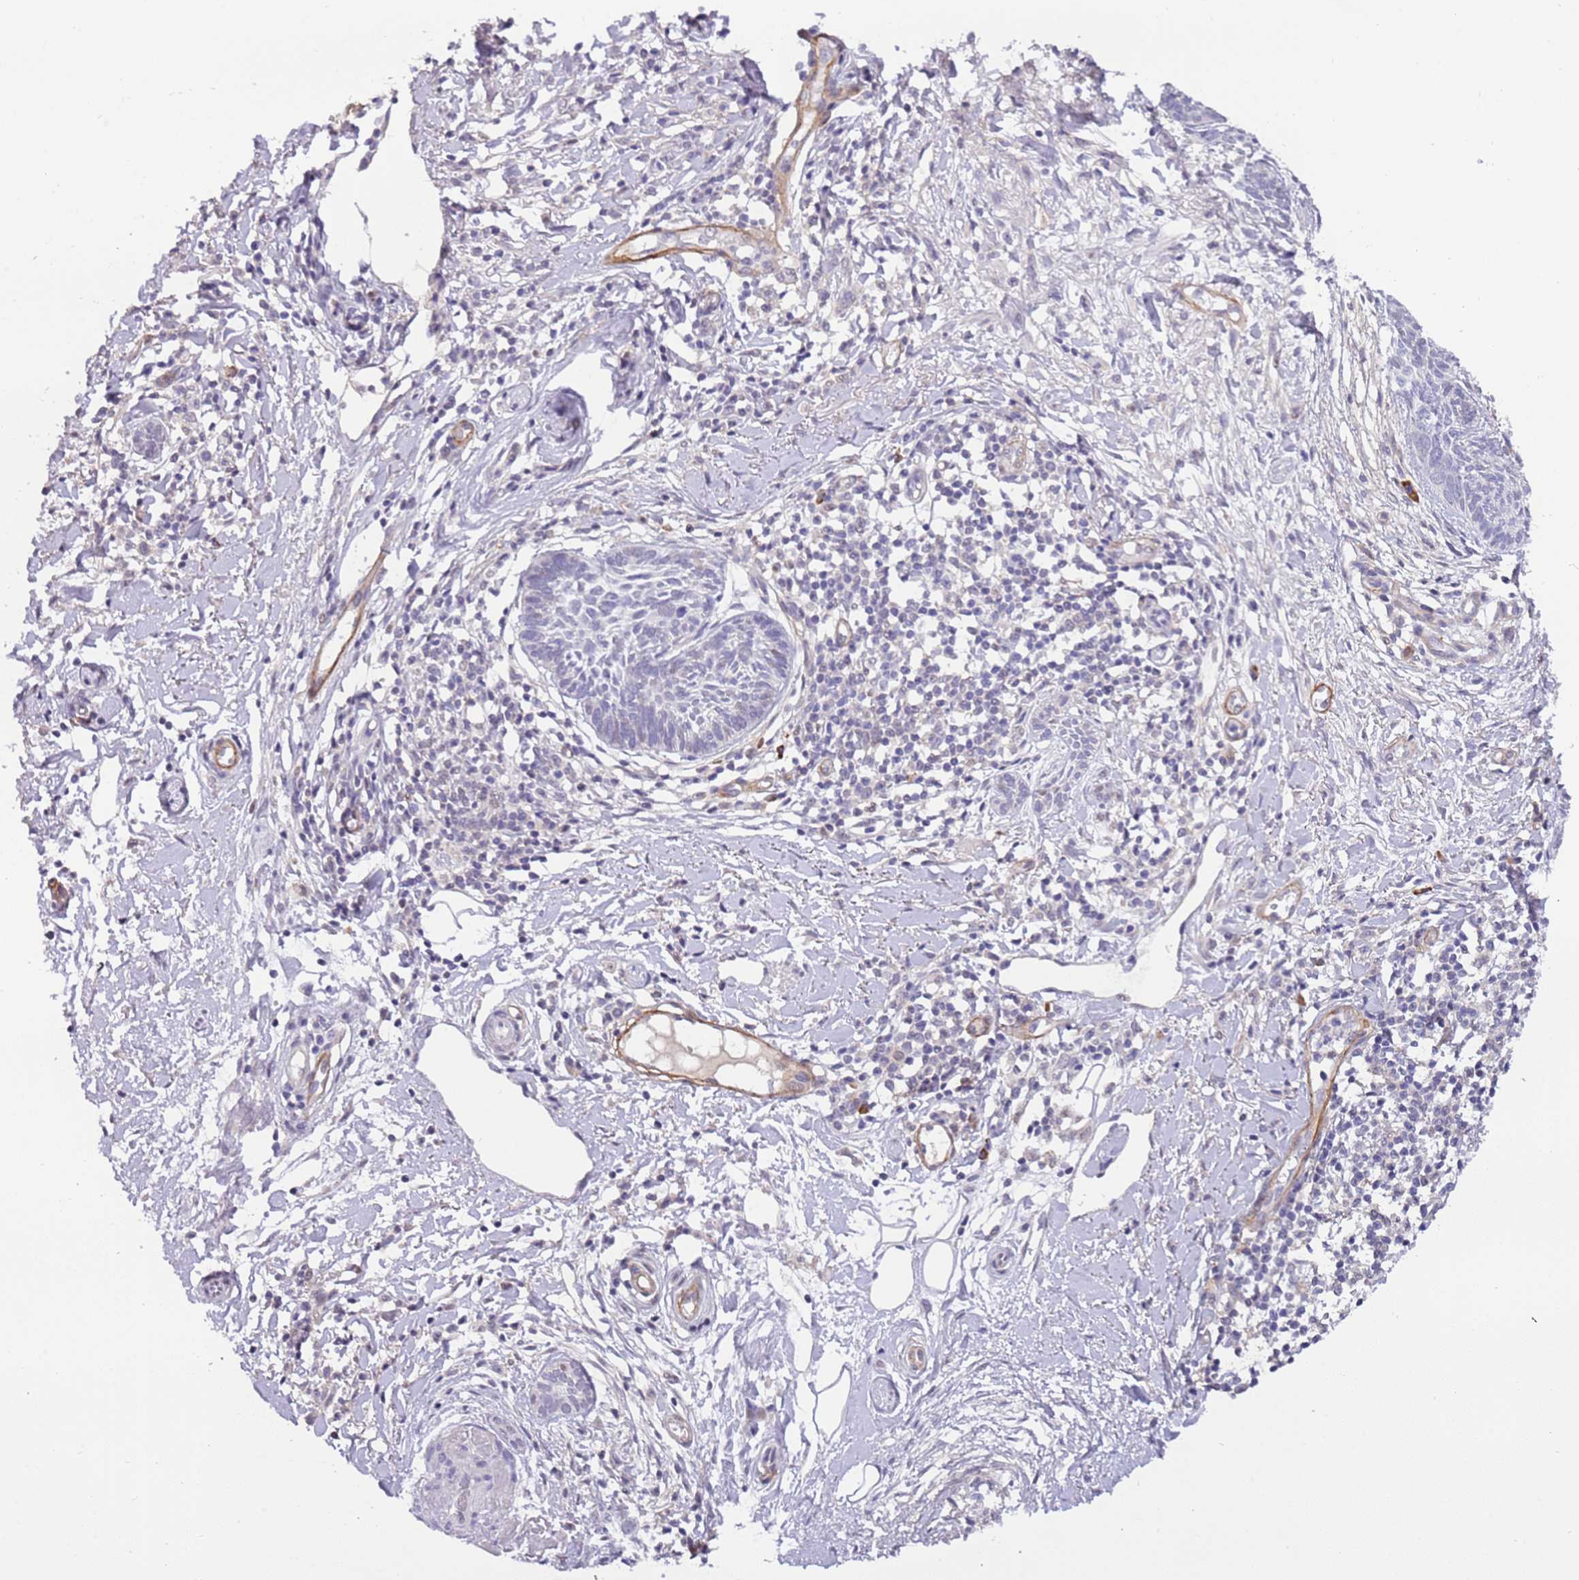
{"staining": {"intensity": "negative", "quantity": "none", "location": "none"}, "tissue": "skin cancer", "cell_type": "Tumor cells", "image_type": "cancer", "snomed": [{"axis": "morphology", "description": "Basal cell carcinoma"}, {"axis": "topography", "description": "Skin"}], "caption": "Immunohistochemistry (IHC) micrograph of neoplastic tissue: human skin cancer stained with DAB (3,3'-diaminobenzidine) exhibits no significant protein staining in tumor cells.", "gene": "MAGEF1", "patient": {"sex": "female", "age": 81}}